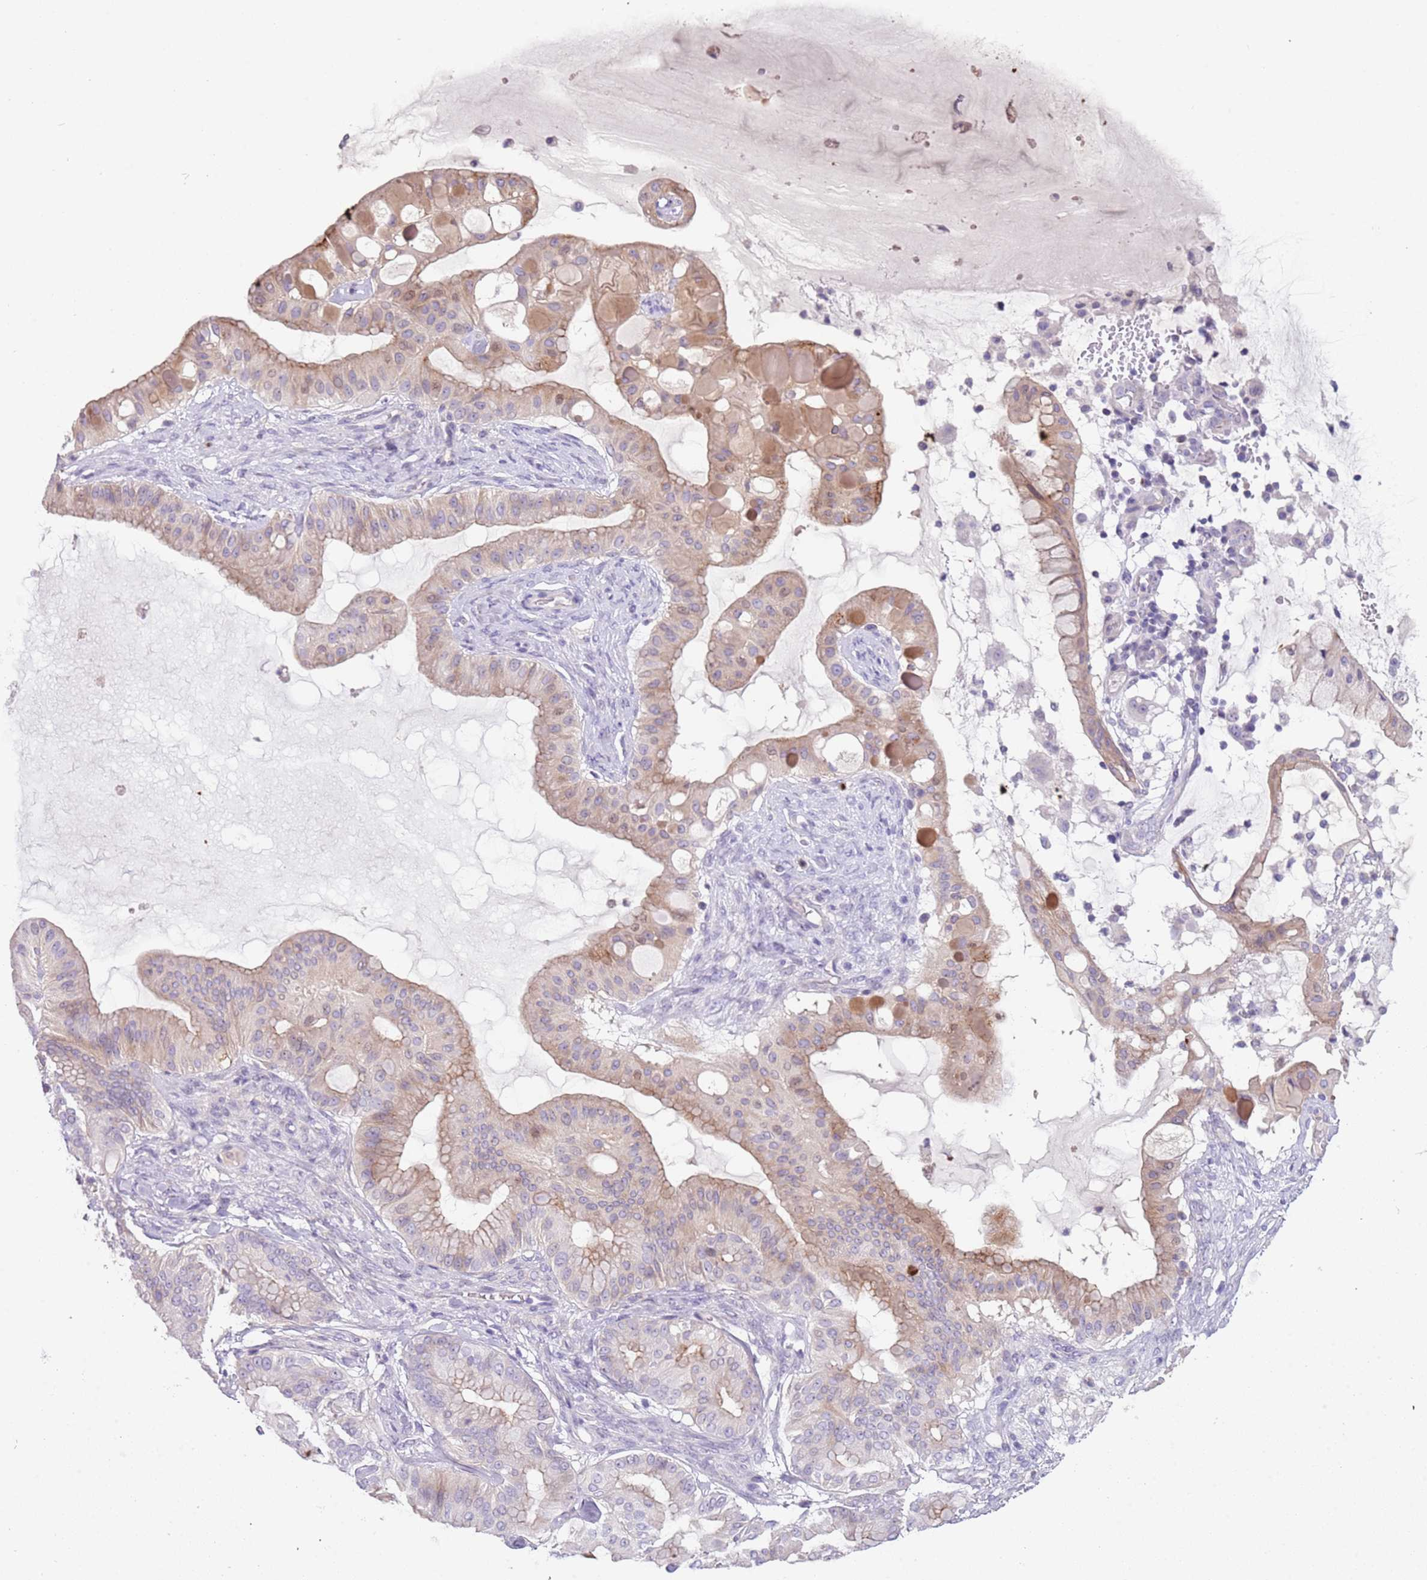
{"staining": {"intensity": "weak", "quantity": ">75%", "location": "cytoplasmic/membranous"}, "tissue": "ovarian cancer", "cell_type": "Tumor cells", "image_type": "cancer", "snomed": [{"axis": "morphology", "description": "Cystadenocarcinoma, mucinous, NOS"}, {"axis": "topography", "description": "Ovary"}], "caption": "Weak cytoplasmic/membranous expression for a protein is appreciated in approximately >75% of tumor cells of ovarian cancer using immunohistochemistry.", "gene": "C2CD3", "patient": {"sex": "female", "age": 61}}